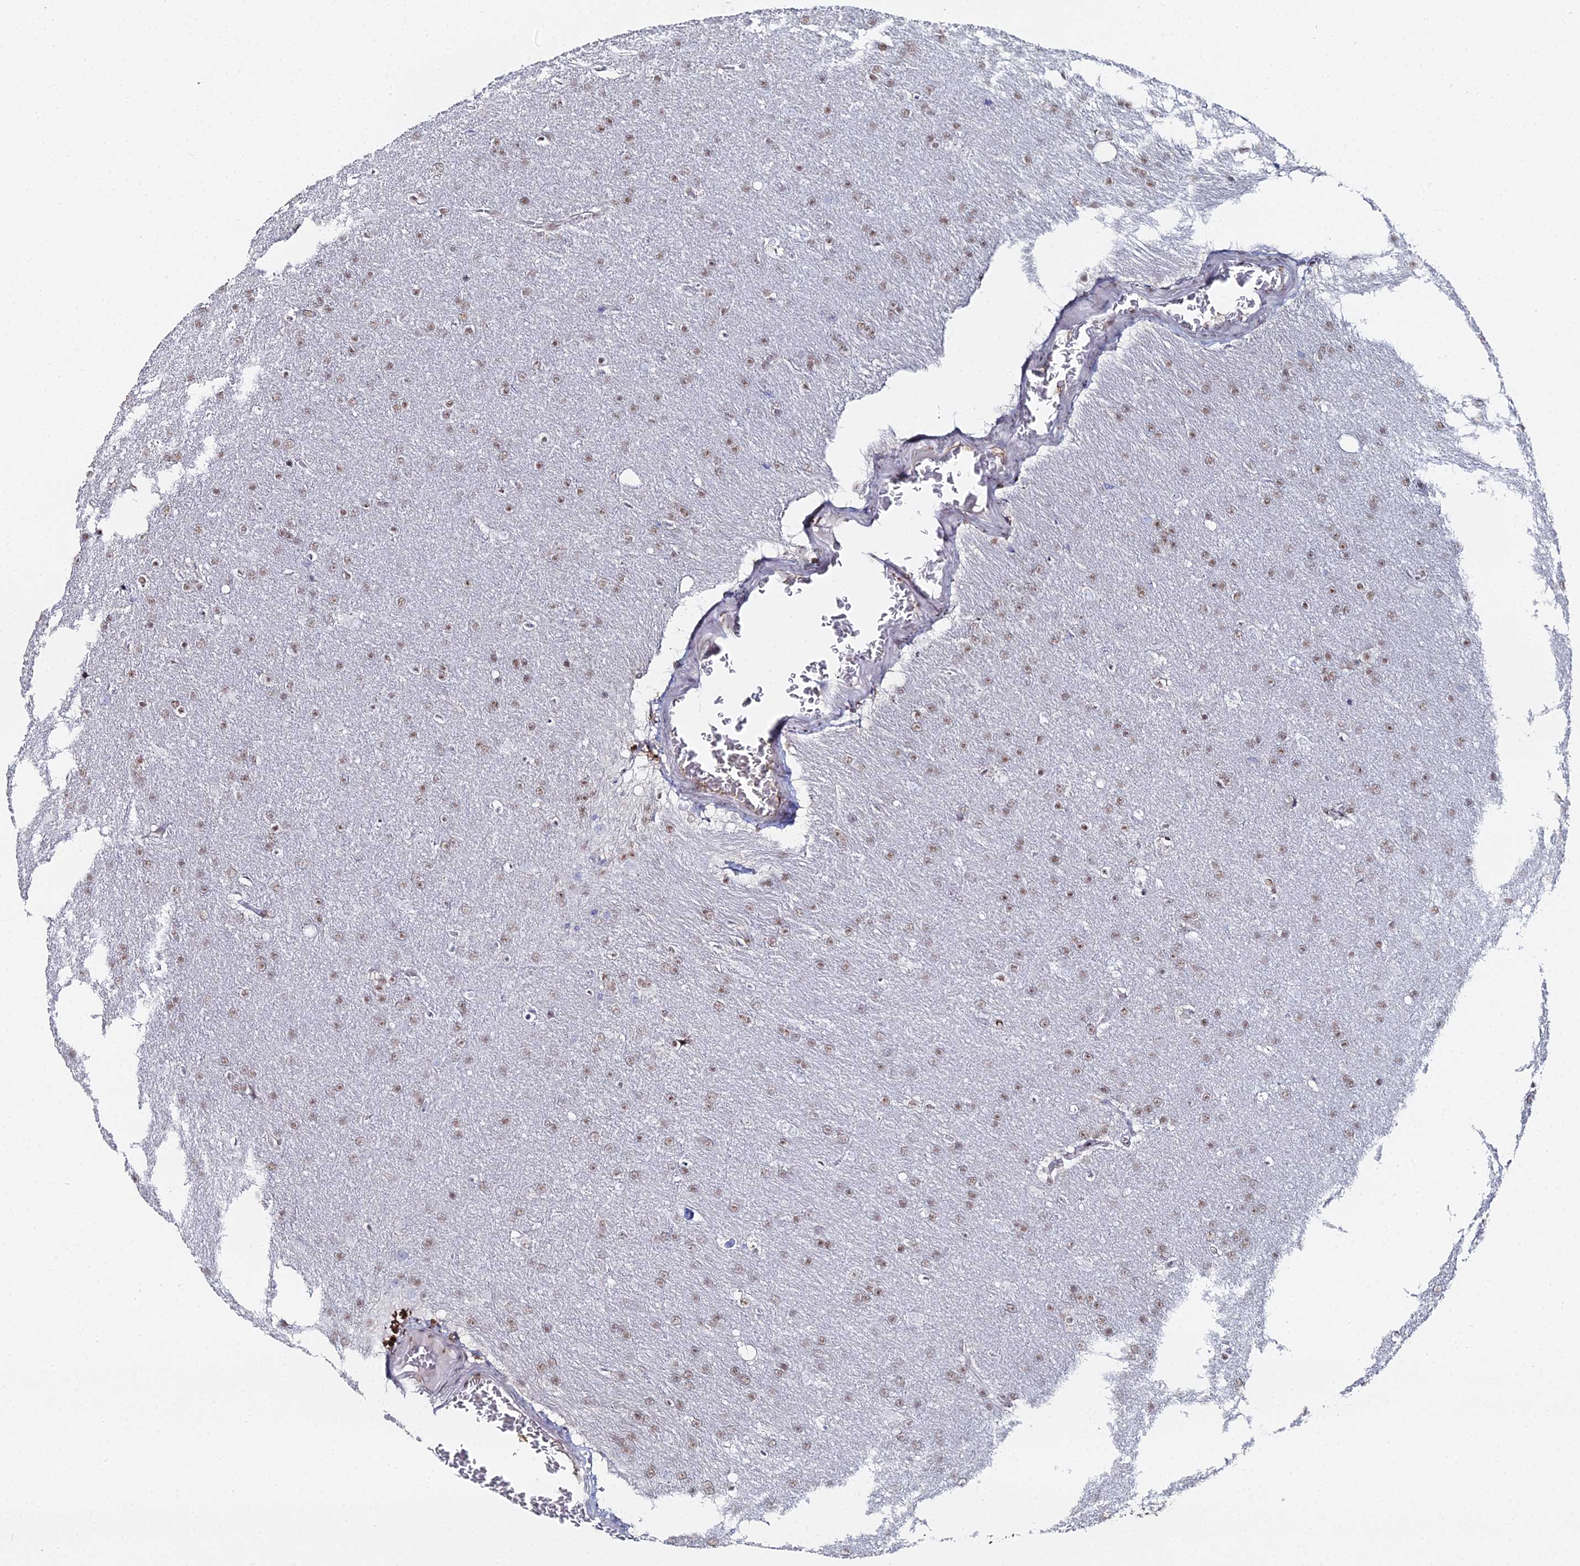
{"staining": {"intensity": "weak", "quantity": ">75%", "location": "nuclear"}, "tissue": "glioma", "cell_type": "Tumor cells", "image_type": "cancer", "snomed": [{"axis": "morphology", "description": "Glioma, malignant, Low grade"}, {"axis": "topography", "description": "Brain"}], "caption": "Immunohistochemistry staining of low-grade glioma (malignant), which shows low levels of weak nuclear staining in about >75% of tumor cells indicating weak nuclear protein positivity. The staining was performed using DAB (brown) for protein detection and nuclei were counterstained in hematoxylin (blue).", "gene": "GSC2", "patient": {"sex": "female", "age": 32}}